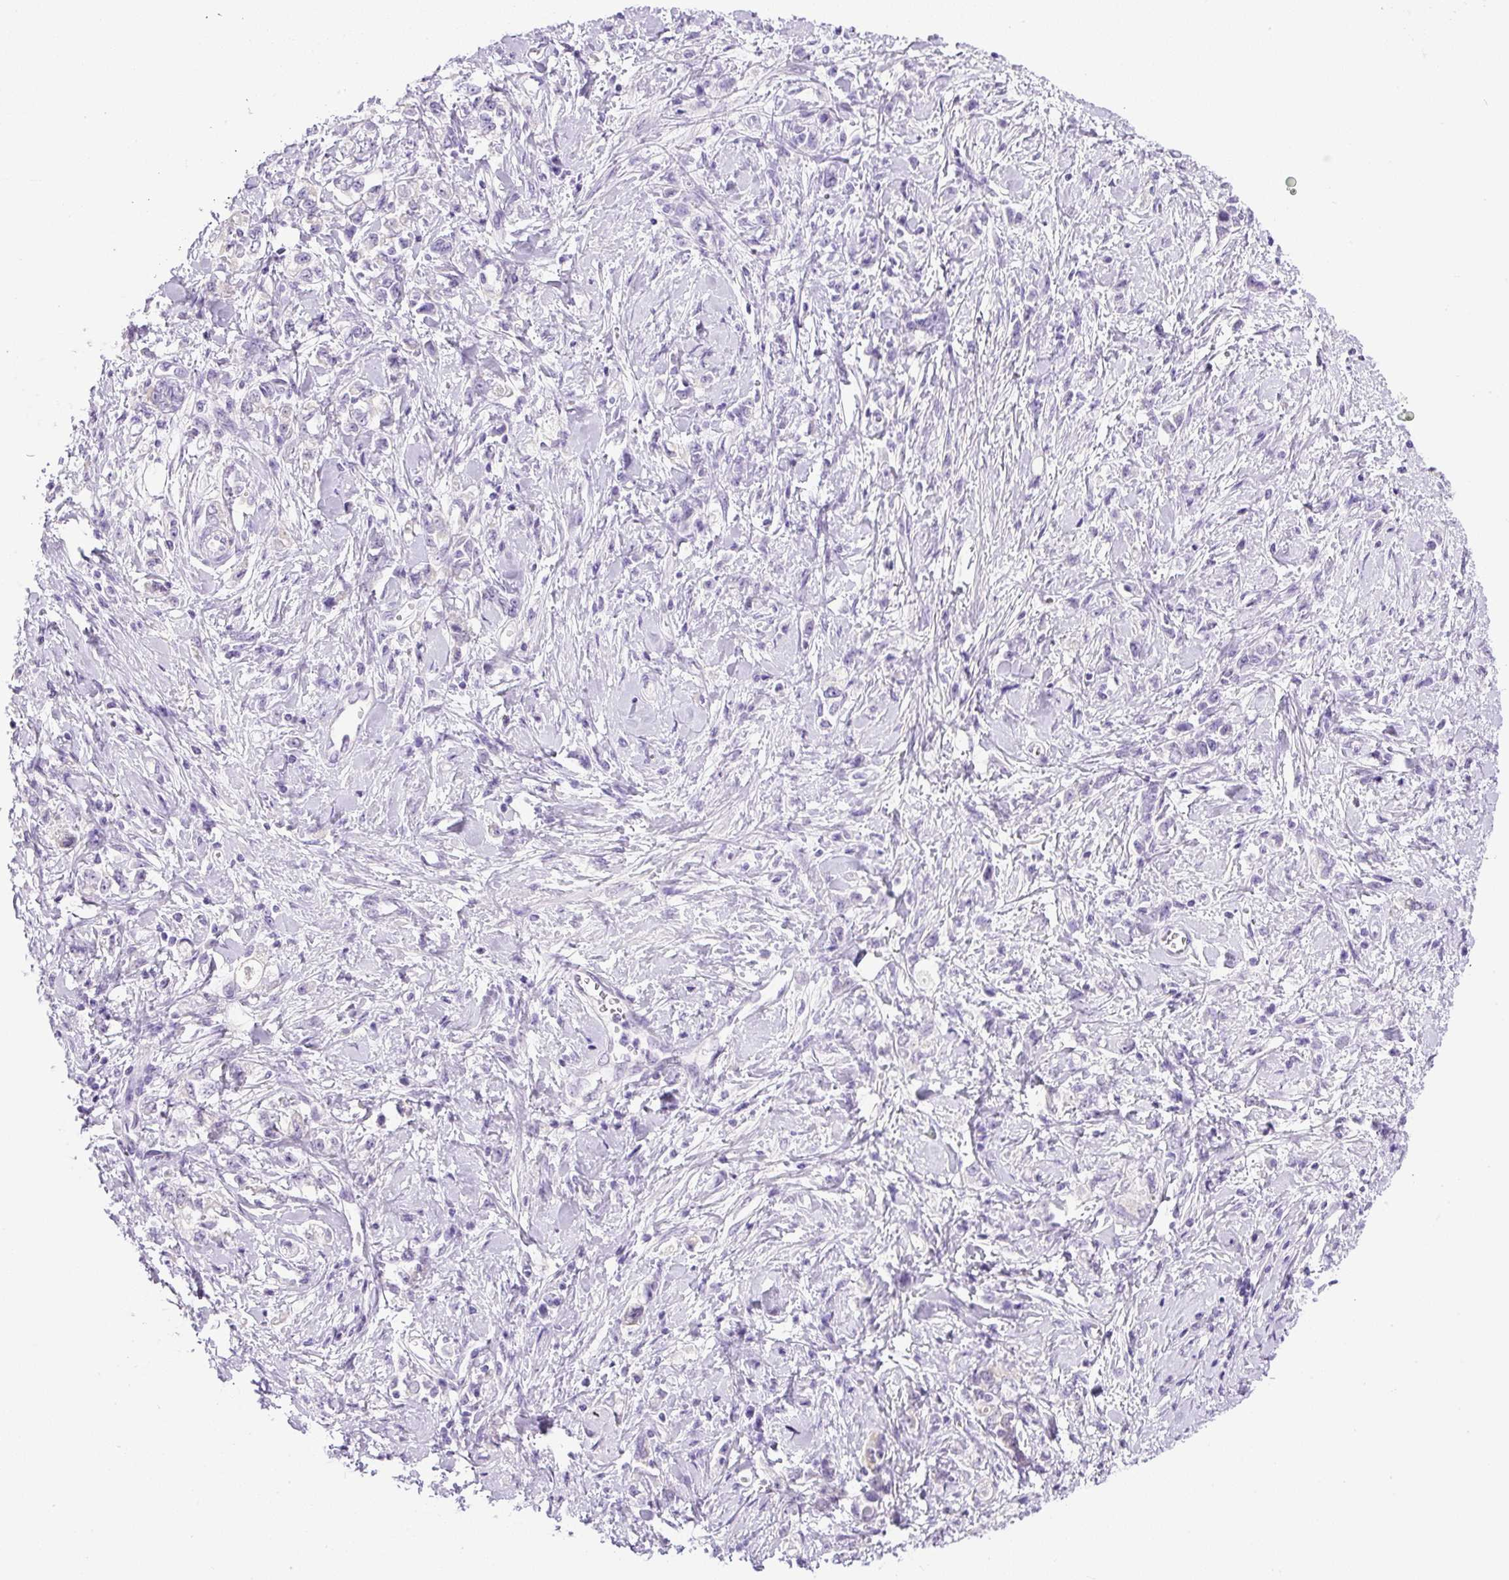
{"staining": {"intensity": "negative", "quantity": "none", "location": "none"}, "tissue": "stomach cancer", "cell_type": "Tumor cells", "image_type": "cancer", "snomed": [{"axis": "morphology", "description": "Adenocarcinoma, NOS"}, {"axis": "topography", "description": "Stomach"}], "caption": "Tumor cells show no significant staining in adenocarcinoma (stomach).", "gene": "RHBDD2", "patient": {"sex": "female", "age": 76}}